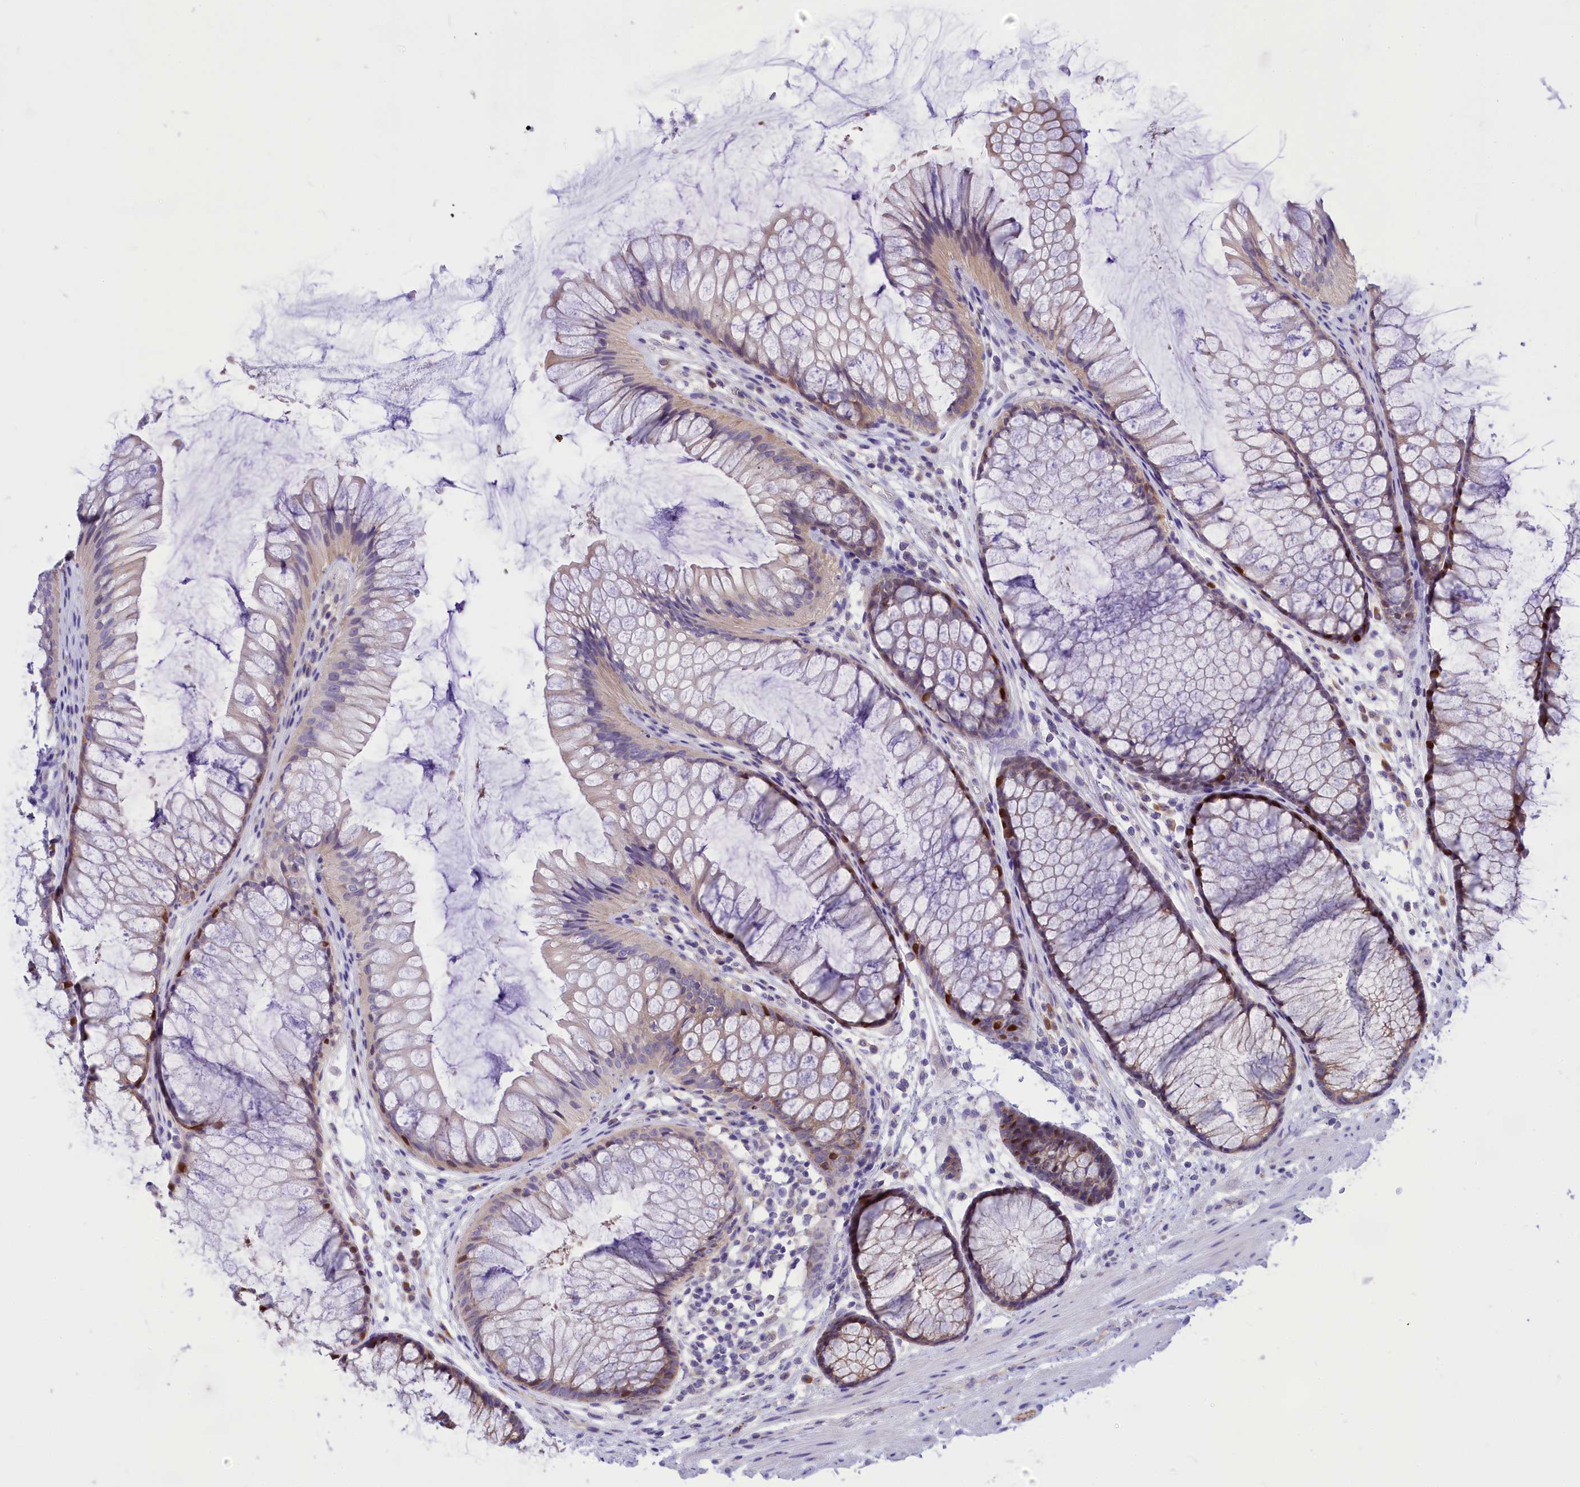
{"staining": {"intensity": "negative", "quantity": "none", "location": "none"}, "tissue": "colon", "cell_type": "Endothelial cells", "image_type": "normal", "snomed": [{"axis": "morphology", "description": "Normal tissue, NOS"}, {"axis": "topography", "description": "Colon"}], "caption": "A histopathology image of colon stained for a protein reveals no brown staining in endothelial cells.", "gene": "DCAF16", "patient": {"sex": "female", "age": 82}}